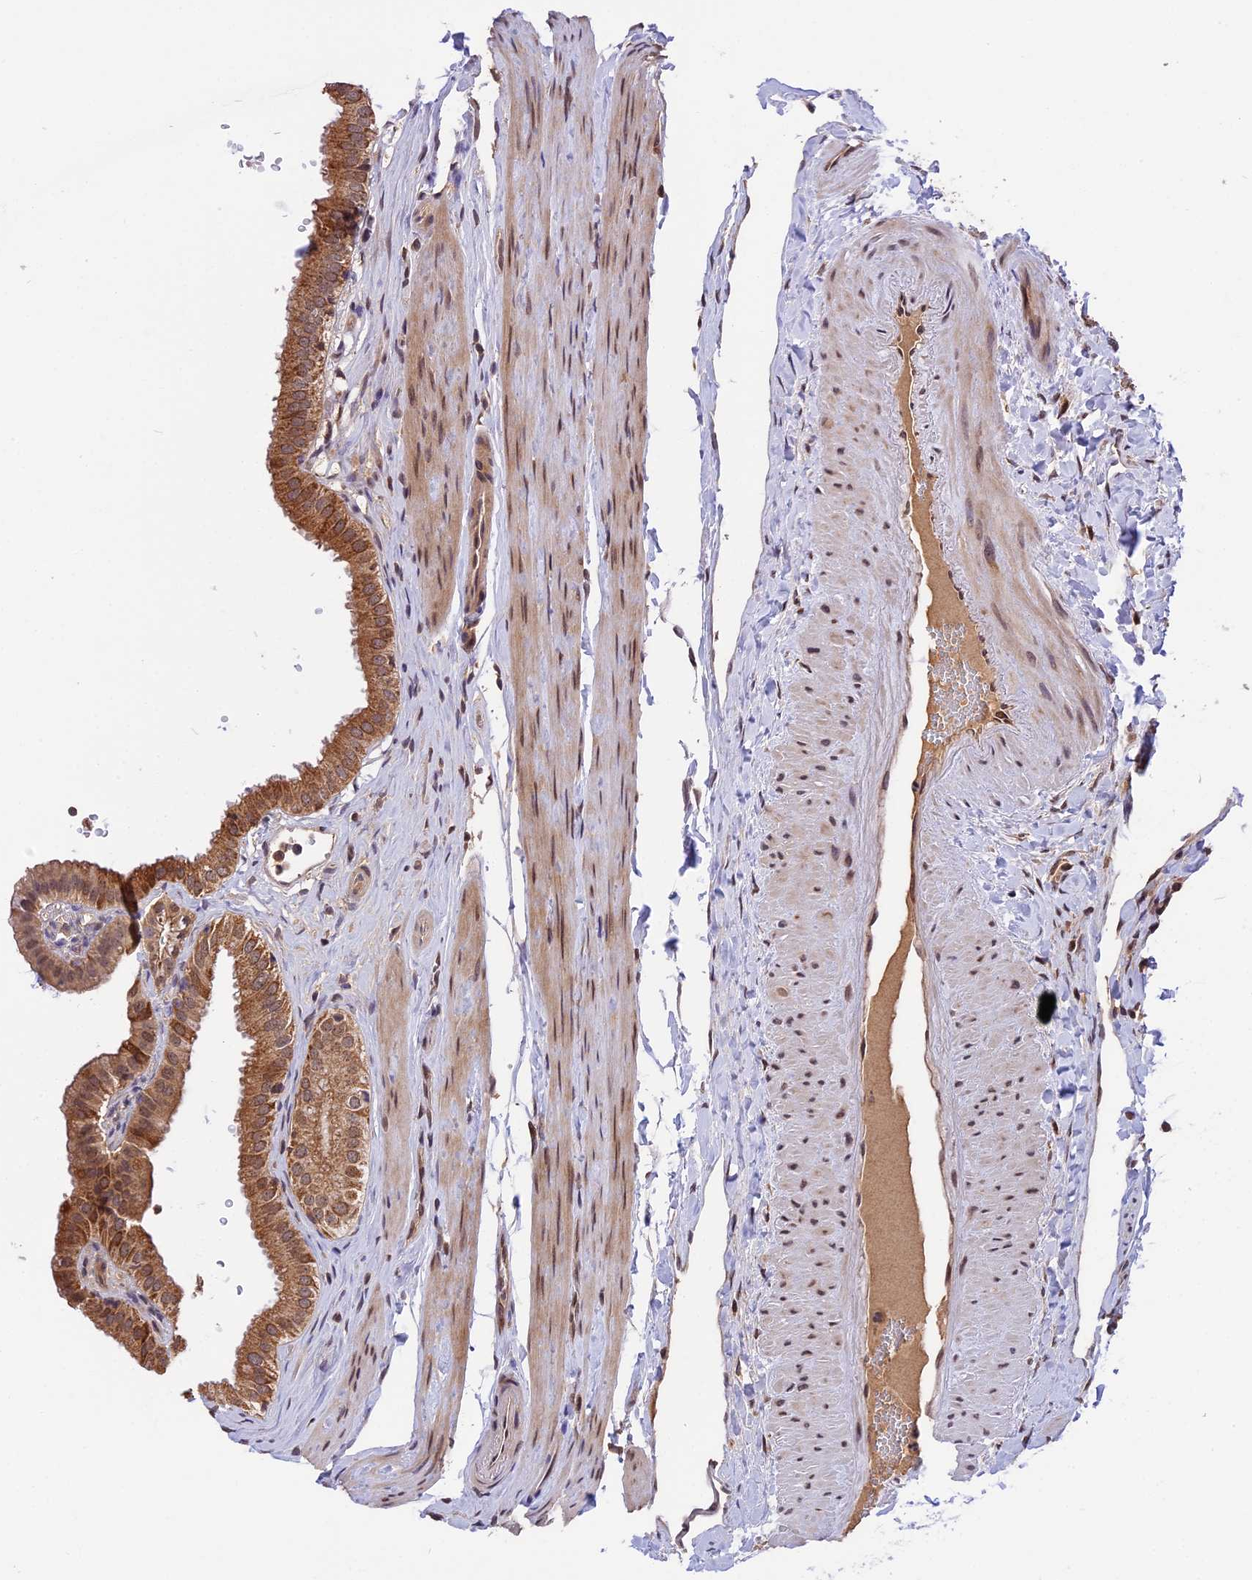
{"staining": {"intensity": "moderate", "quantity": ">75%", "location": "cytoplasmic/membranous,nuclear"}, "tissue": "gallbladder", "cell_type": "Glandular cells", "image_type": "normal", "snomed": [{"axis": "morphology", "description": "Normal tissue, NOS"}, {"axis": "topography", "description": "Gallbladder"}], "caption": "A medium amount of moderate cytoplasmic/membranous,nuclear expression is identified in about >75% of glandular cells in normal gallbladder. (DAB (3,3'-diaminobenzidine) IHC with brightfield microscopy, high magnification).", "gene": "RERGL", "patient": {"sex": "female", "age": 61}}